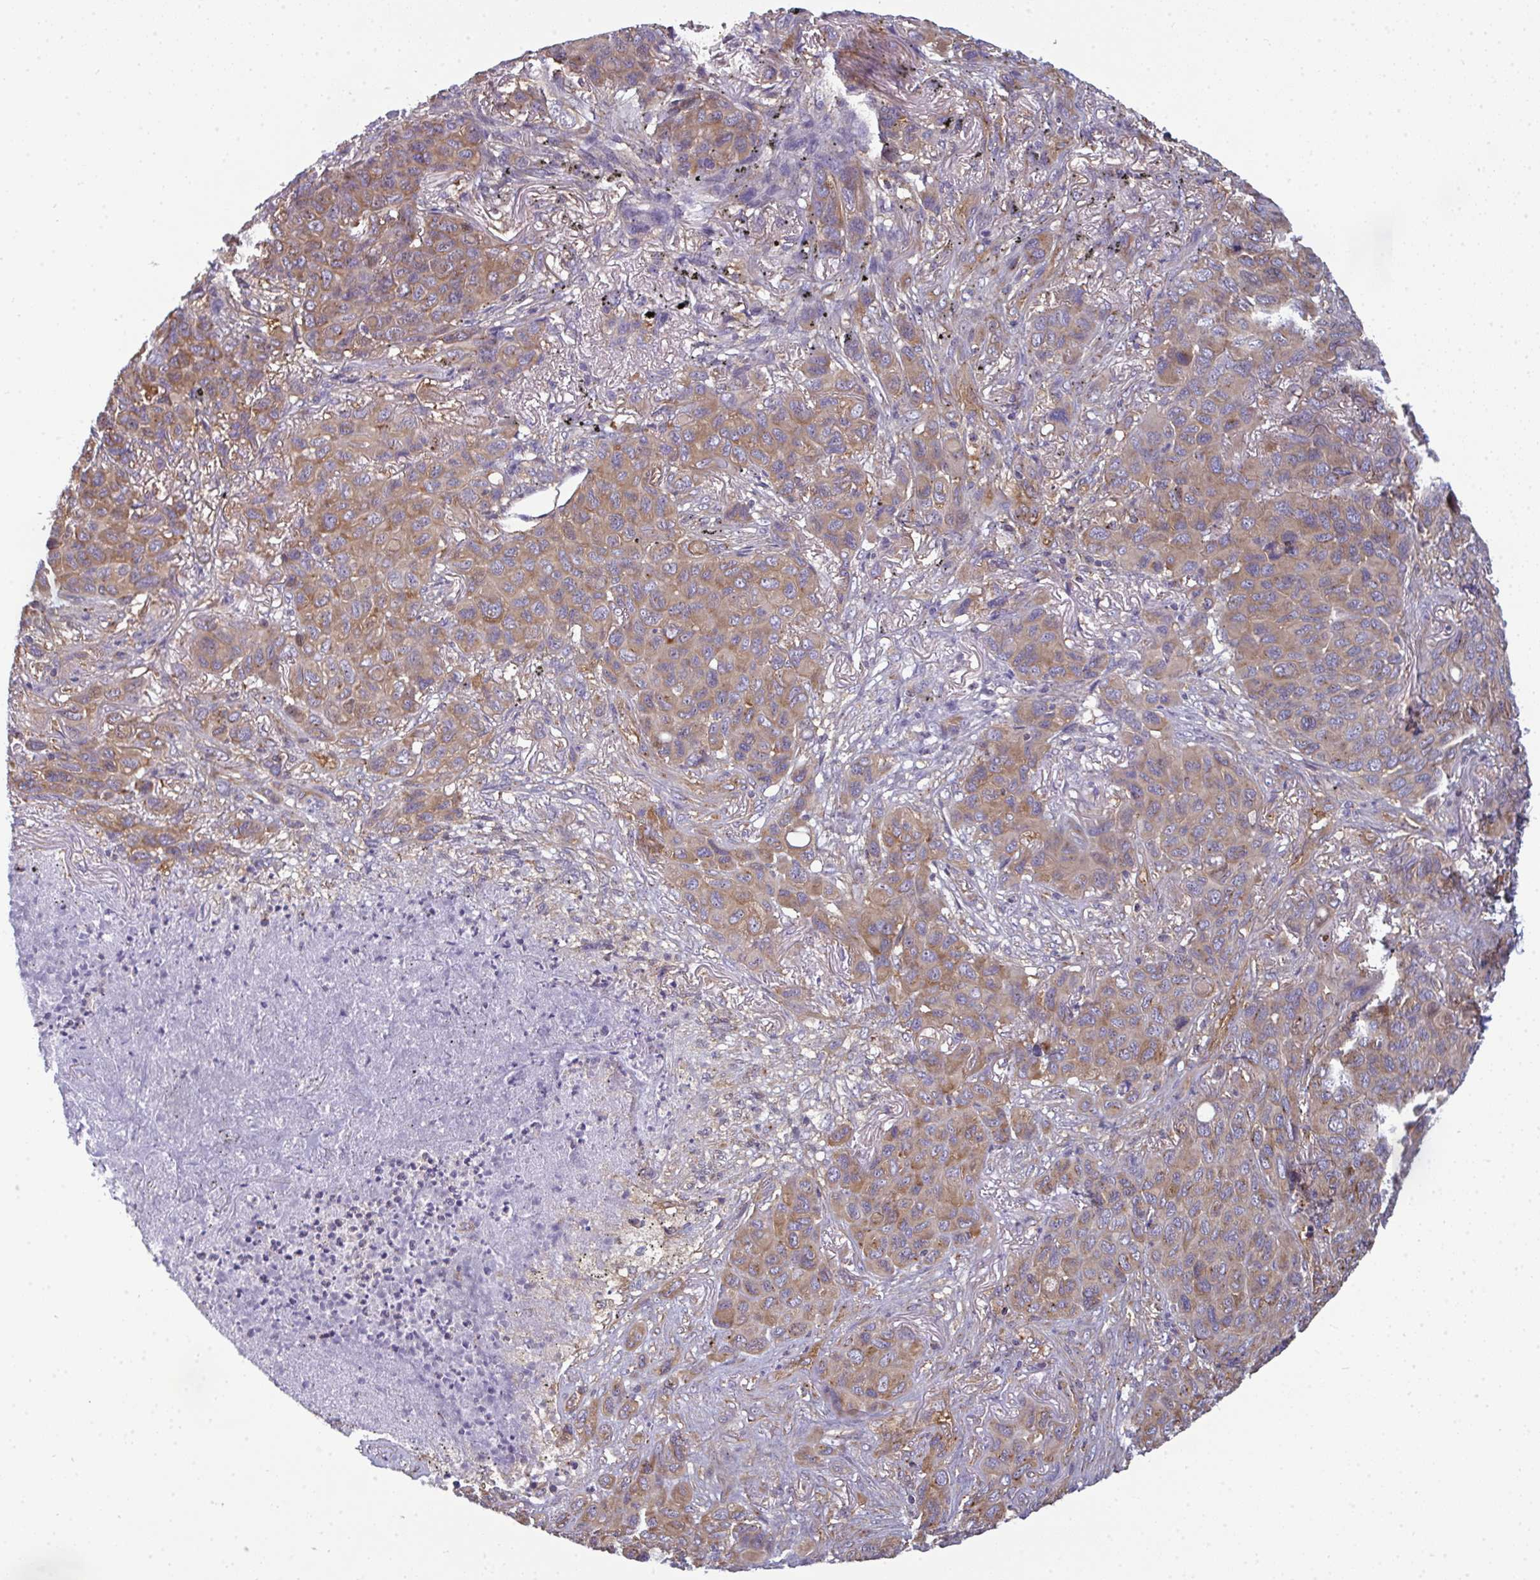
{"staining": {"intensity": "moderate", "quantity": ">75%", "location": "cytoplasmic/membranous"}, "tissue": "melanoma", "cell_type": "Tumor cells", "image_type": "cancer", "snomed": [{"axis": "morphology", "description": "Malignant melanoma, Metastatic site"}, {"axis": "topography", "description": "Lung"}], "caption": "Tumor cells display medium levels of moderate cytoplasmic/membranous positivity in about >75% of cells in melanoma.", "gene": "DYNC1I2", "patient": {"sex": "male", "age": 48}}